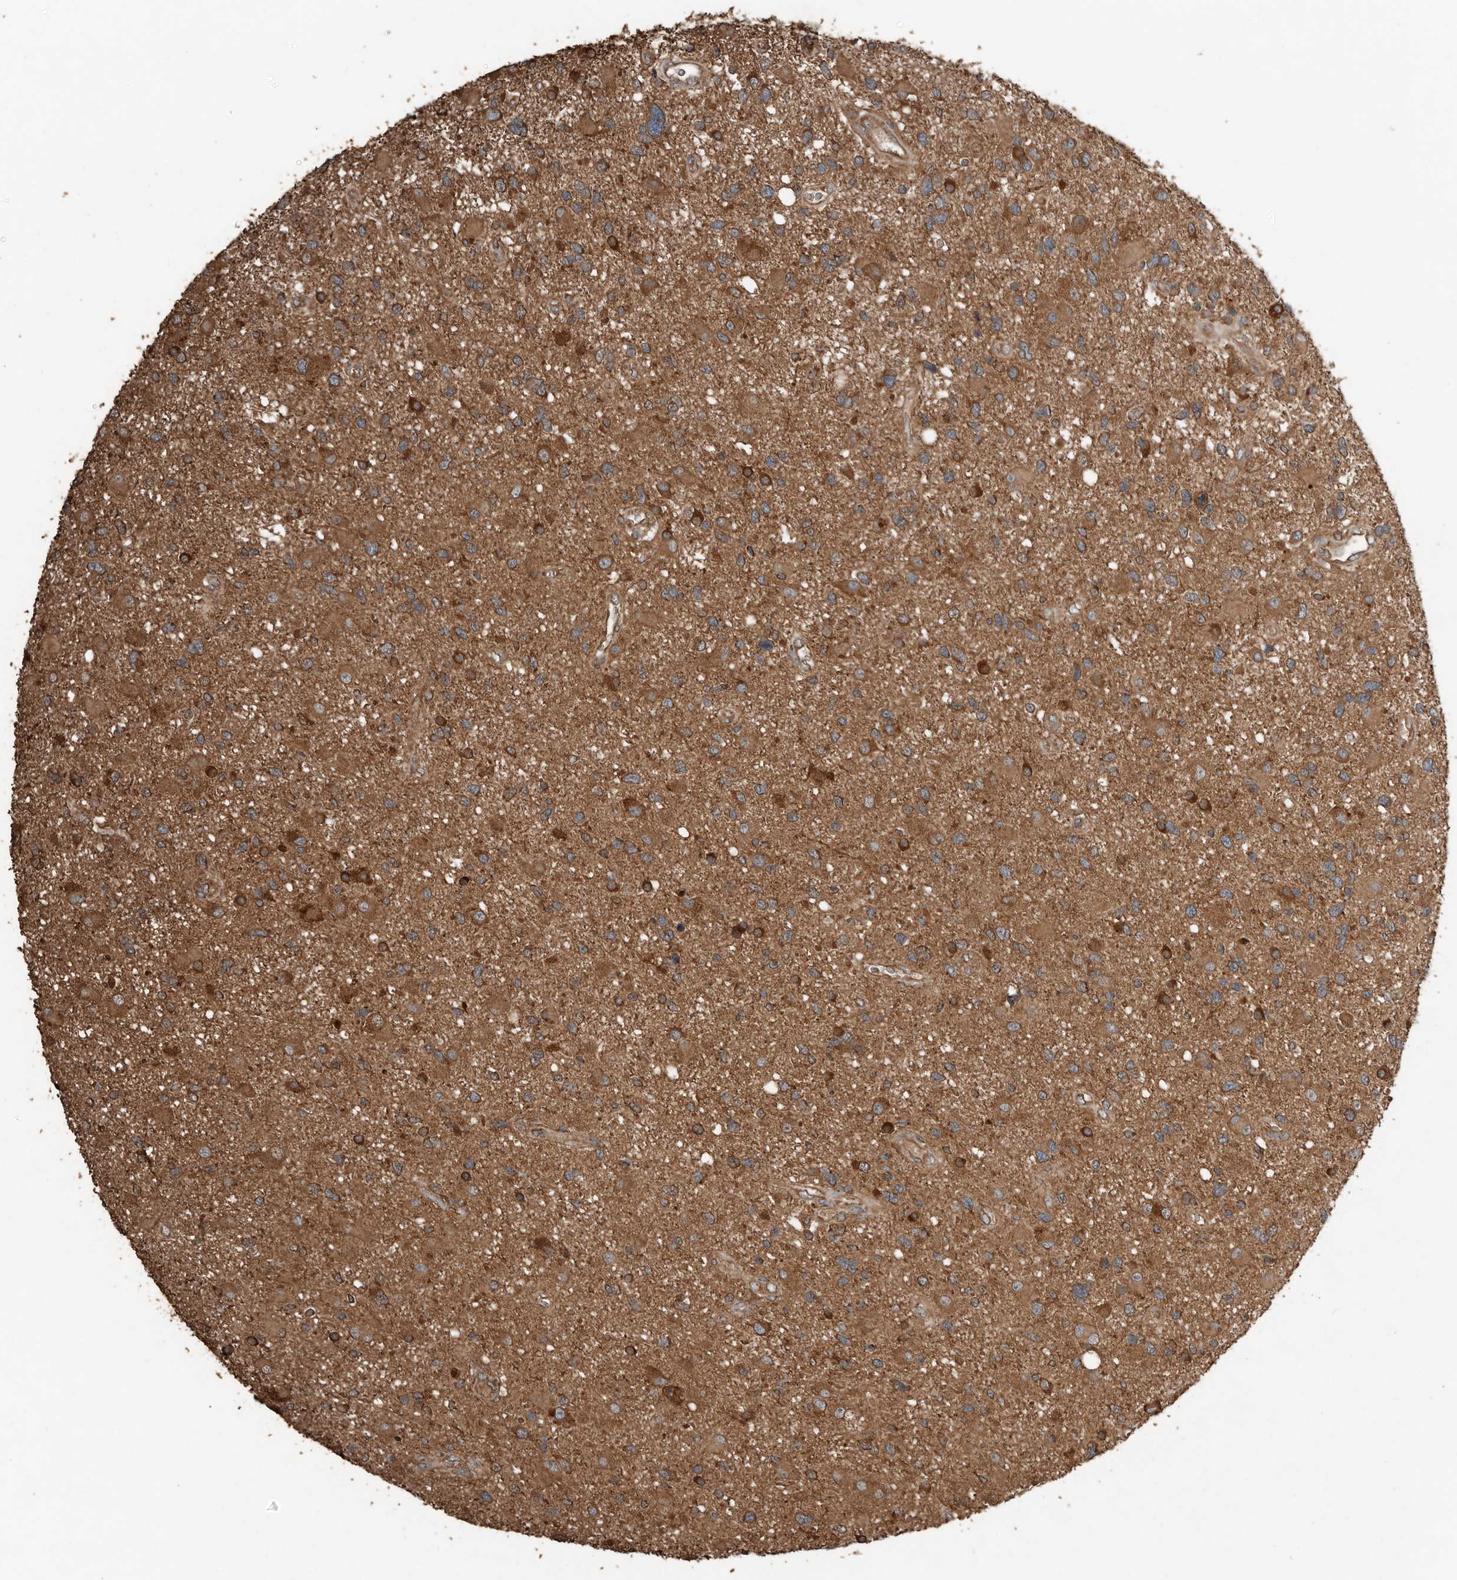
{"staining": {"intensity": "strong", "quantity": "25%-75%", "location": "cytoplasmic/membranous"}, "tissue": "glioma", "cell_type": "Tumor cells", "image_type": "cancer", "snomed": [{"axis": "morphology", "description": "Glioma, malignant, High grade"}, {"axis": "topography", "description": "Brain"}], "caption": "This is a photomicrograph of immunohistochemistry (IHC) staining of glioma, which shows strong expression in the cytoplasmic/membranous of tumor cells.", "gene": "RNF207", "patient": {"sex": "male", "age": 33}}